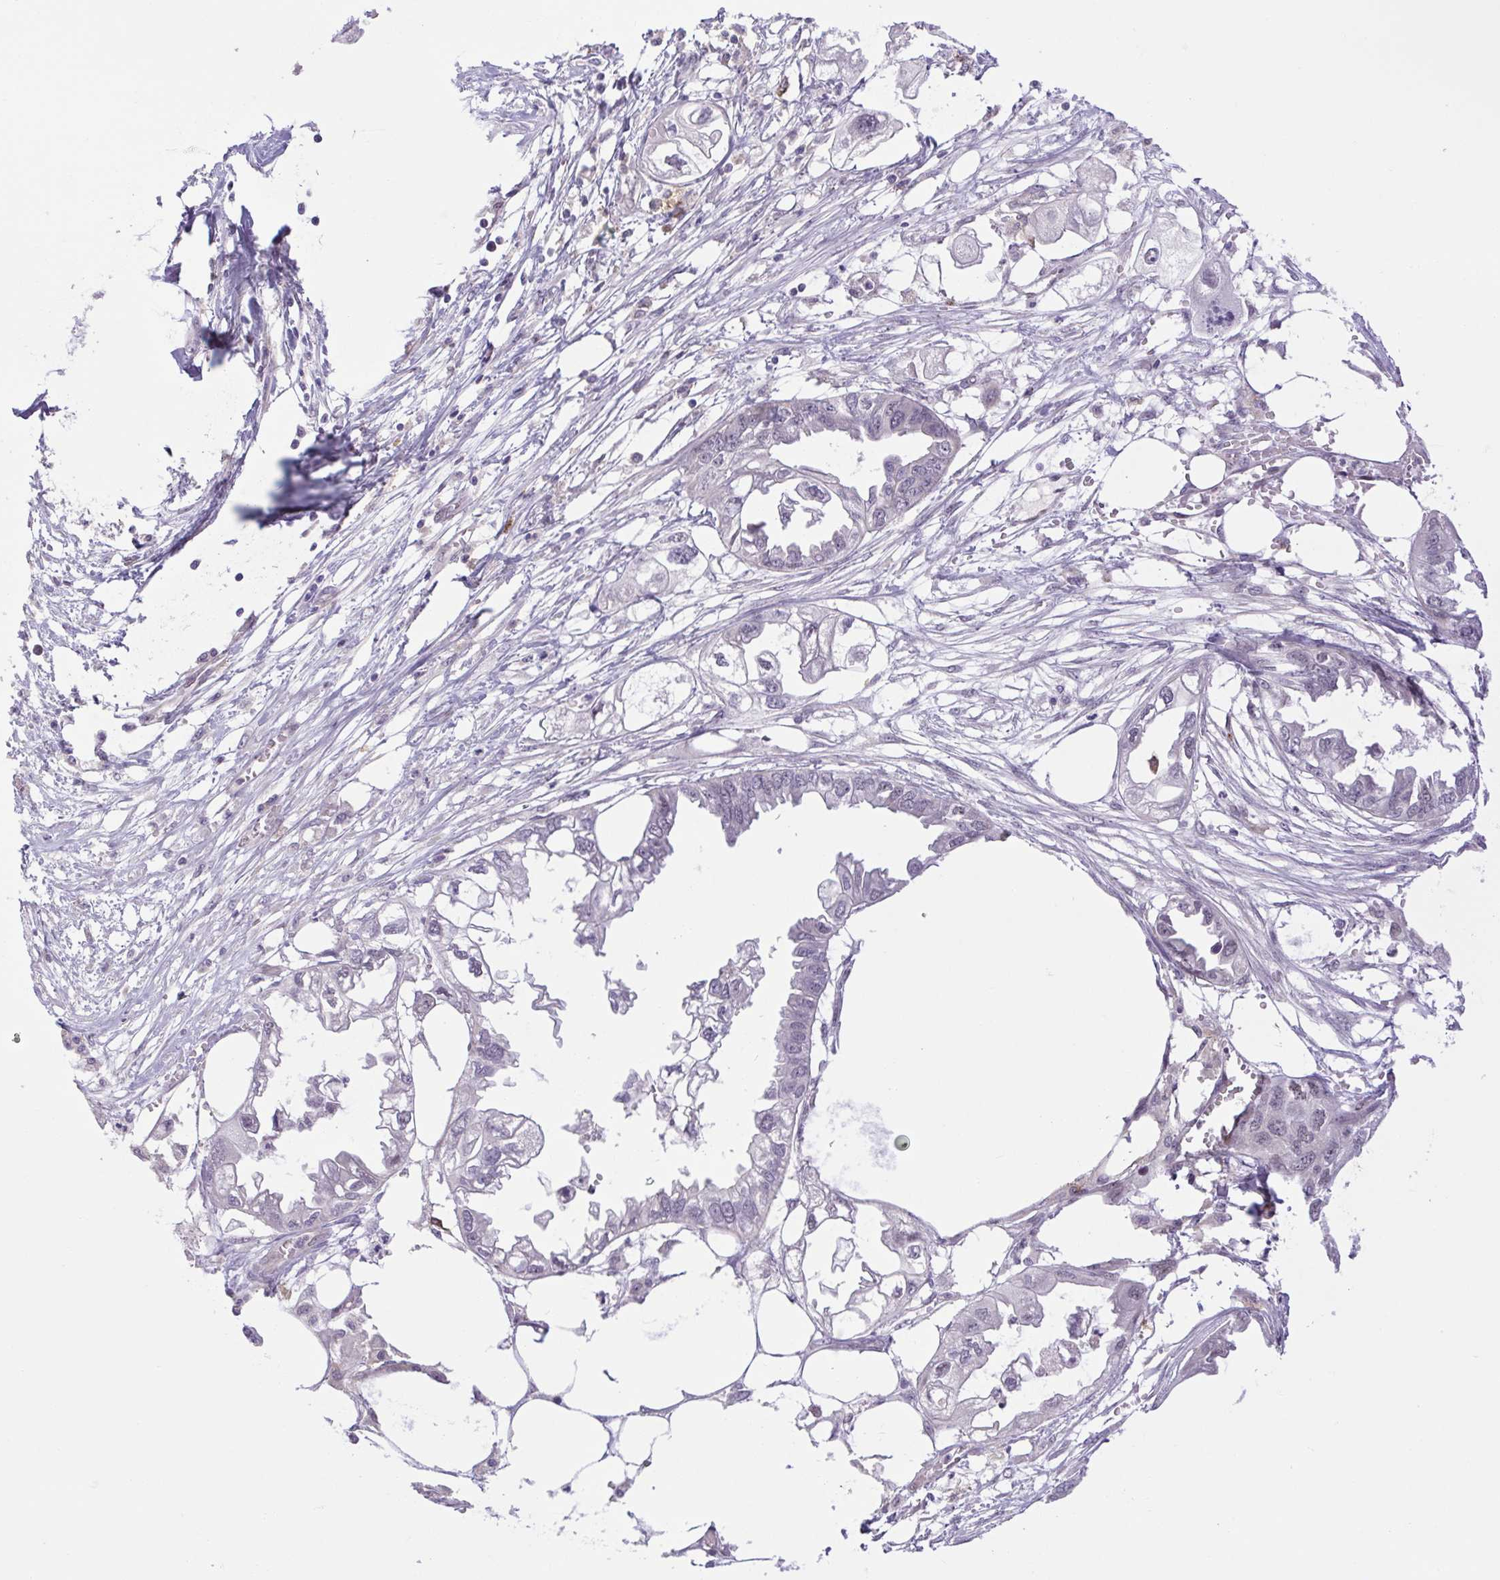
{"staining": {"intensity": "negative", "quantity": "none", "location": "none"}, "tissue": "endometrial cancer", "cell_type": "Tumor cells", "image_type": "cancer", "snomed": [{"axis": "morphology", "description": "Adenocarcinoma, NOS"}, {"axis": "morphology", "description": "Adenocarcinoma, metastatic, NOS"}, {"axis": "topography", "description": "Adipose tissue"}, {"axis": "topography", "description": "Endometrium"}], "caption": "Human endometrial cancer stained for a protein using immunohistochemistry (IHC) reveals no staining in tumor cells.", "gene": "ERG", "patient": {"sex": "female", "age": 67}}